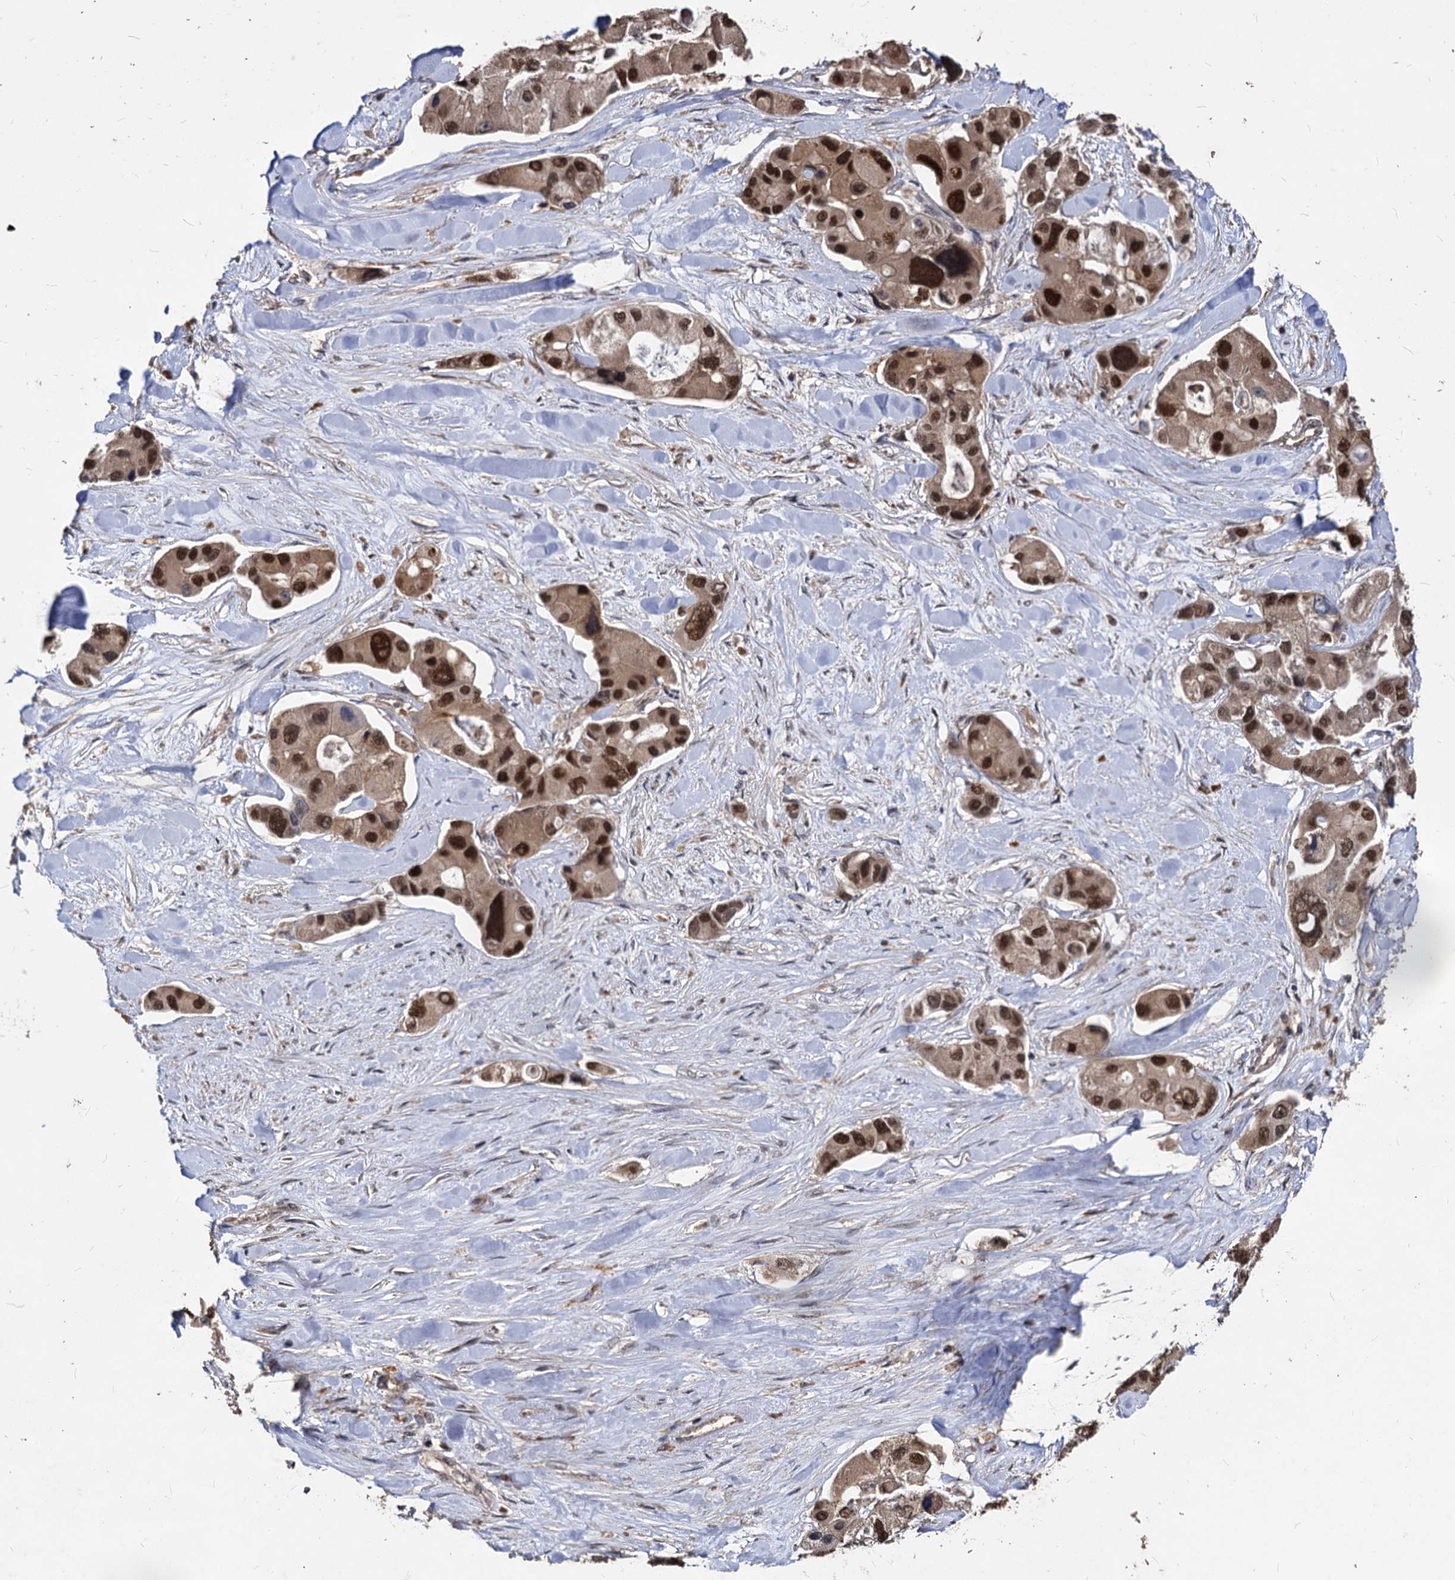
{"staining": {"intensity": "strong", "quantity": ">75%", "location": "nuclear"}, "tissue": "lung cancer", "cell_type": "Tumor cells", "image_type": "cancer", "snomed": [{"axis": "morphology", "description": "Adenocarcinoma, NOS"}, {"axis": "topography", "description": "Lung"}], "caption": "This image exhibits immunohistochemistry (IHC) staining of human lung cancer (adenocarcinoma), with high strong nuclear staining in about >75% of tumor cells.", "gene": "VPS51", "patient": {"sex": "female", "age": 54}}